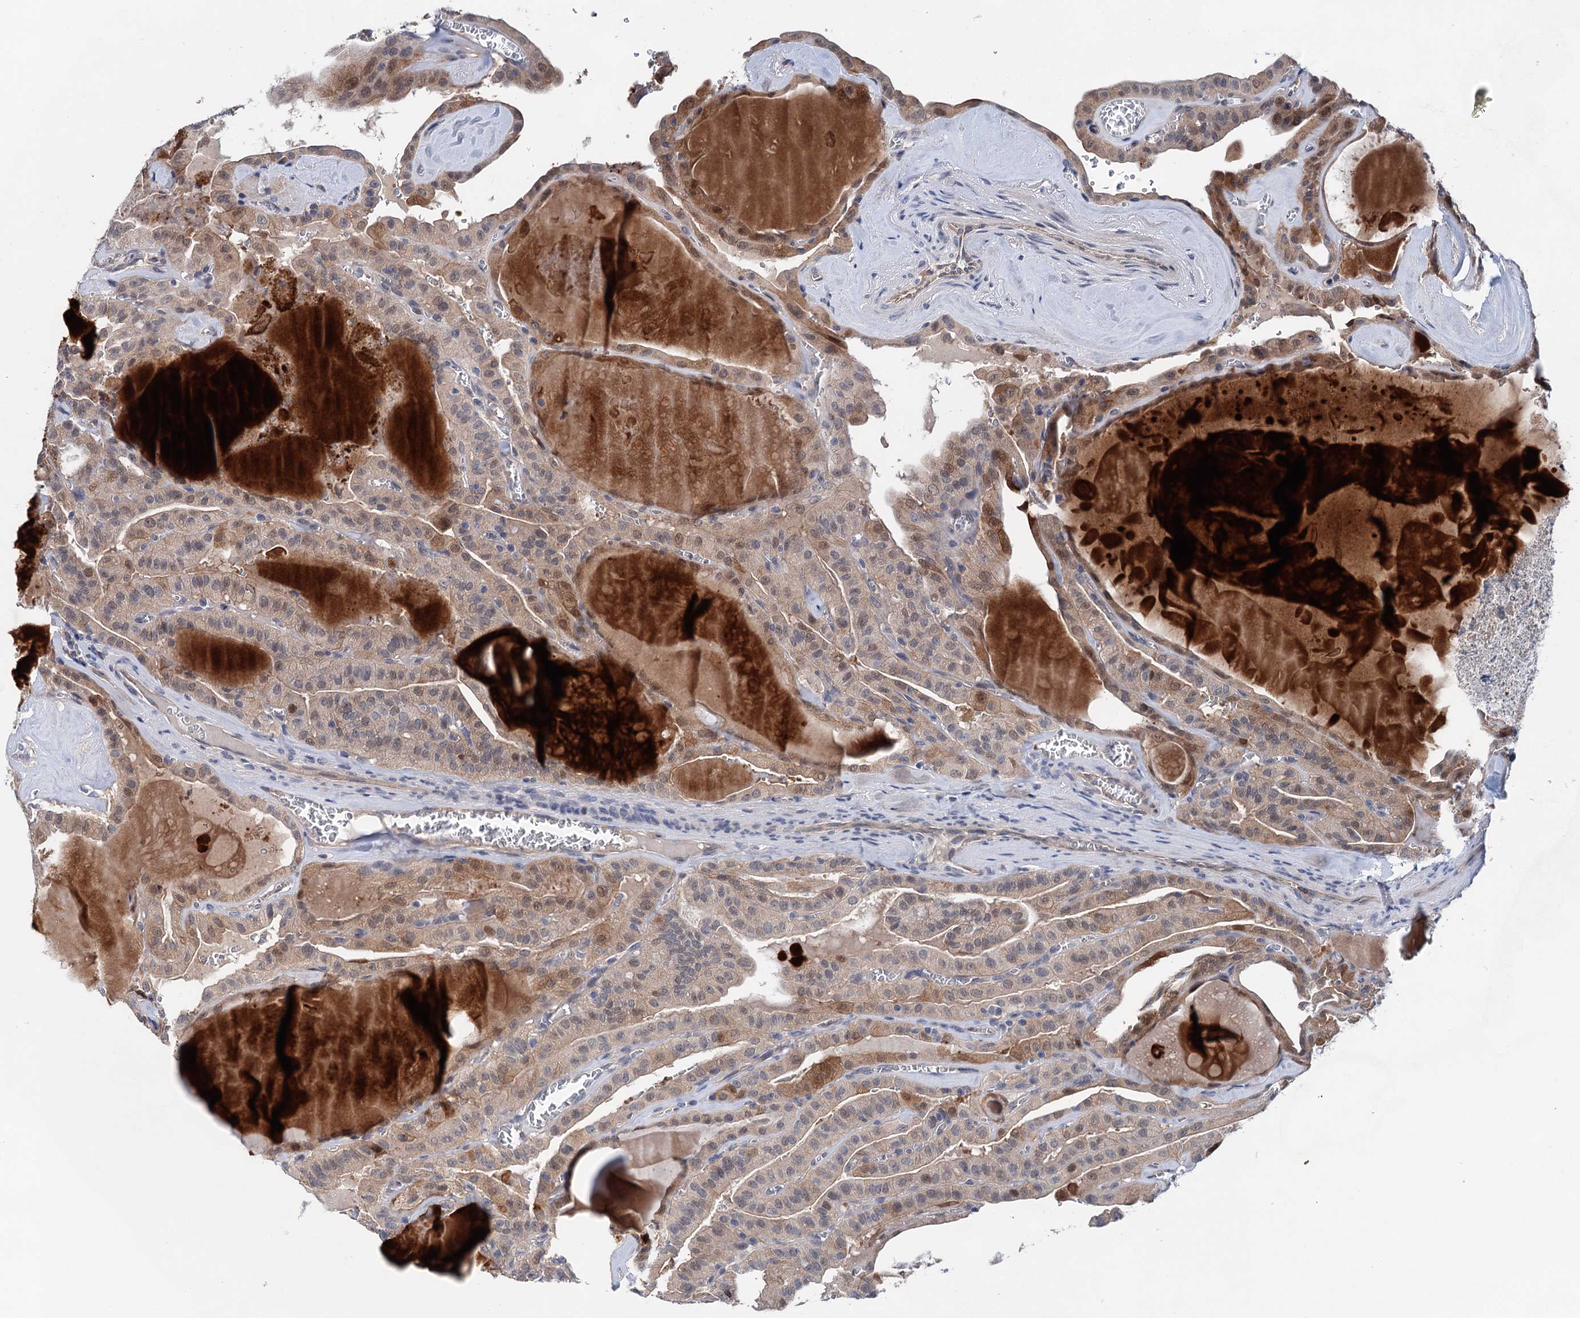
{"staining": {"intensity": "moderate", "quantity": "<25%", "location": "cytoplasmic/membranous"}, "tissue": "thyroid cancer", "cell_type": "Tumor cells", "image_type": "cancer", "snomed": [{"axis": "morphology", "description": "Papillary adenocarcinoma, NOS"}, {"axis": "topography", "description": "Thyroid gland"}], "caption": "DAB (3,3'-diaminobenzidine) immunohistochemical staining of papillary adenocarcinoma (thyroid) displays moderate cytoplasmic/membranous protein expression in approximately <25% of tumor cells.", "gene": "MORN3", "patient": {"sex": "male", "age": 52}}